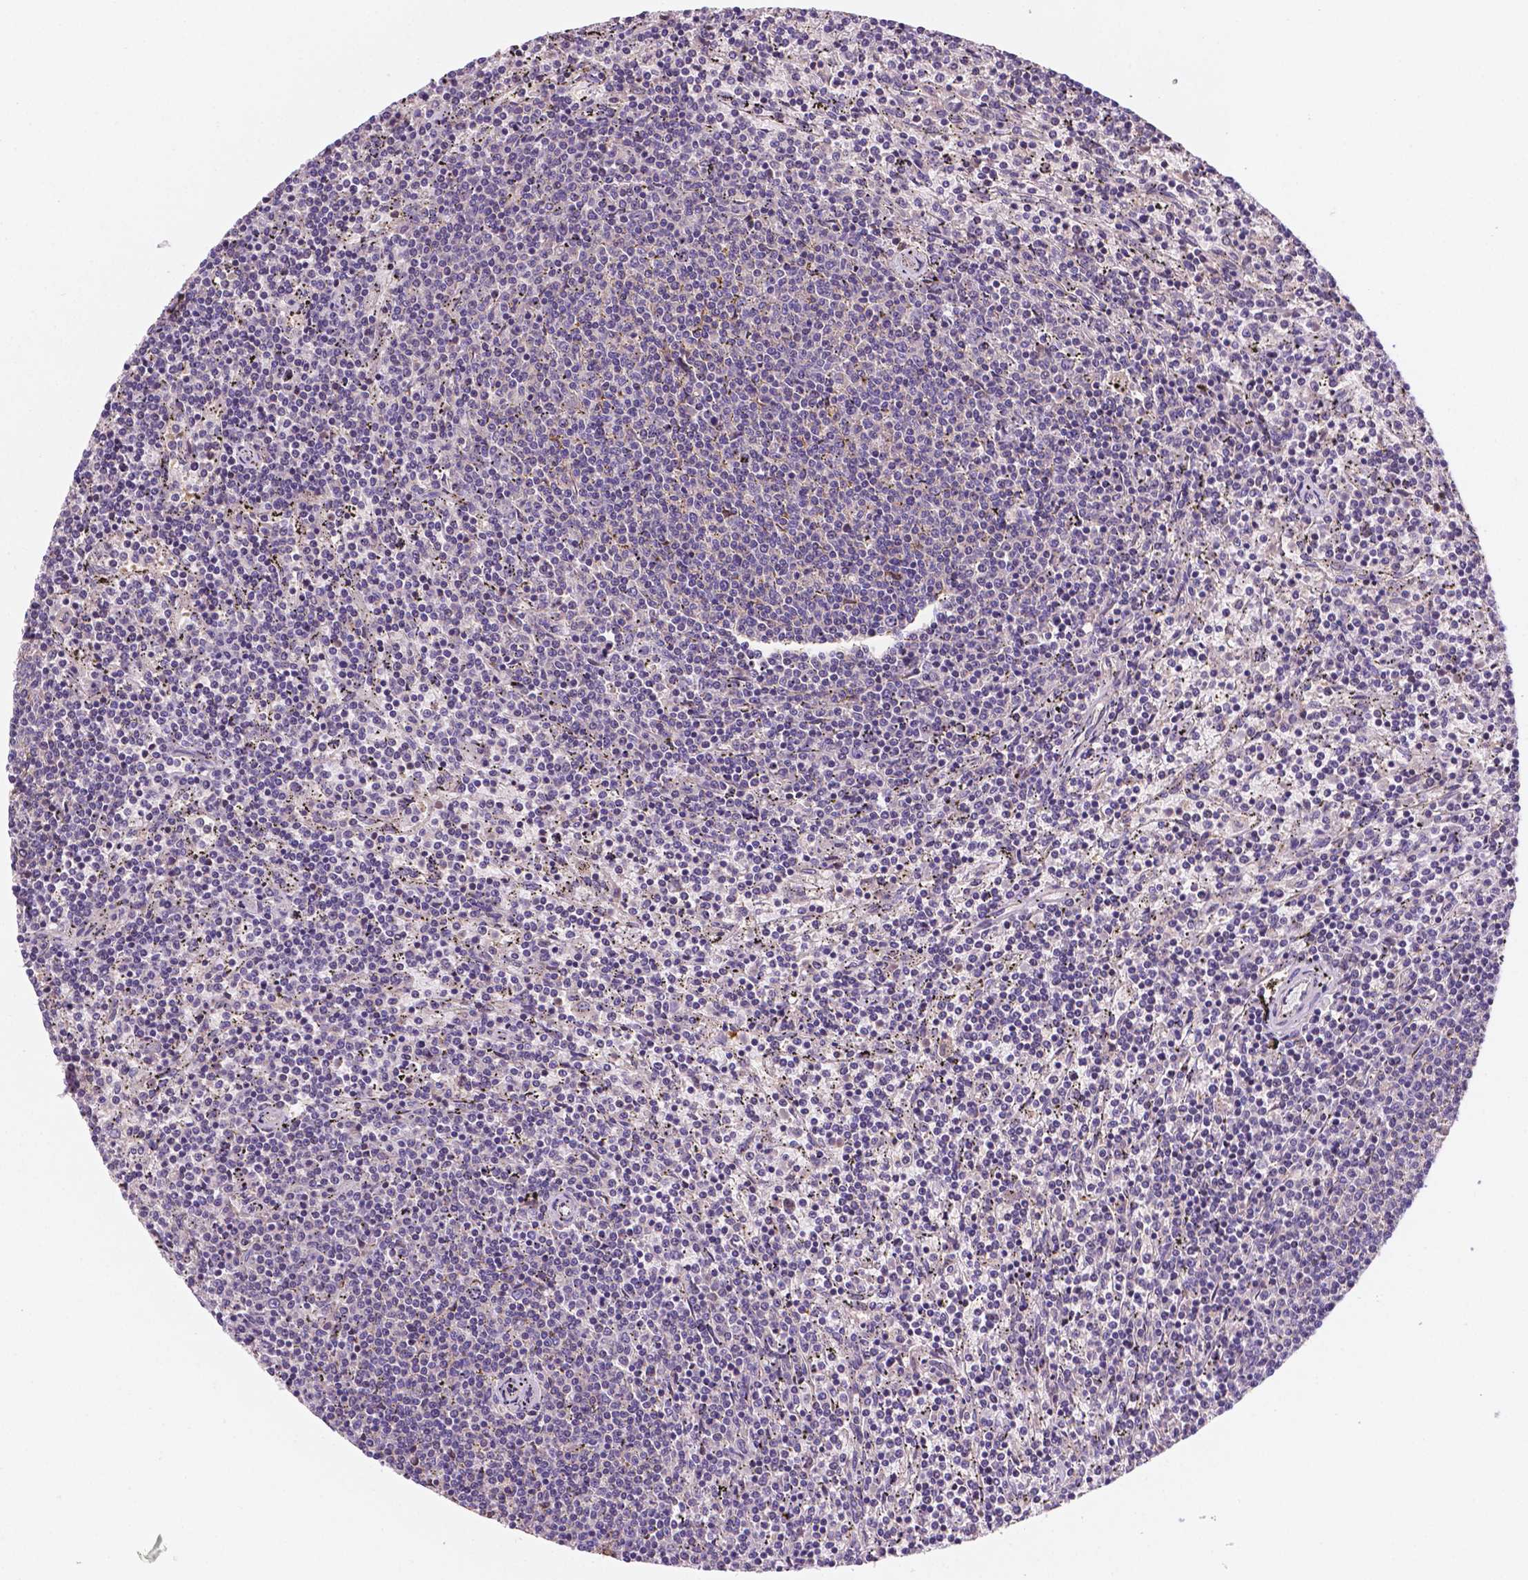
{"staining": {"intensity": "negative", "quantity": "none", "location": "none"}, "tissue": "lymphoma", "cell_type": "Tumor cells", "image_type": "cancer", "snomed": [{"axis": "morphology", "description": "Malignant lymphoma, non-Hodgkin's type, Low grade"}, {"axis": "topography", "description": "Spleen"}], "caption": "A micrograph of lymphoma stained for a protein reveals no brown staining in tumor cells.", "gene": "TM4SF20", "patient": {"sex": "female", "age": 50}}